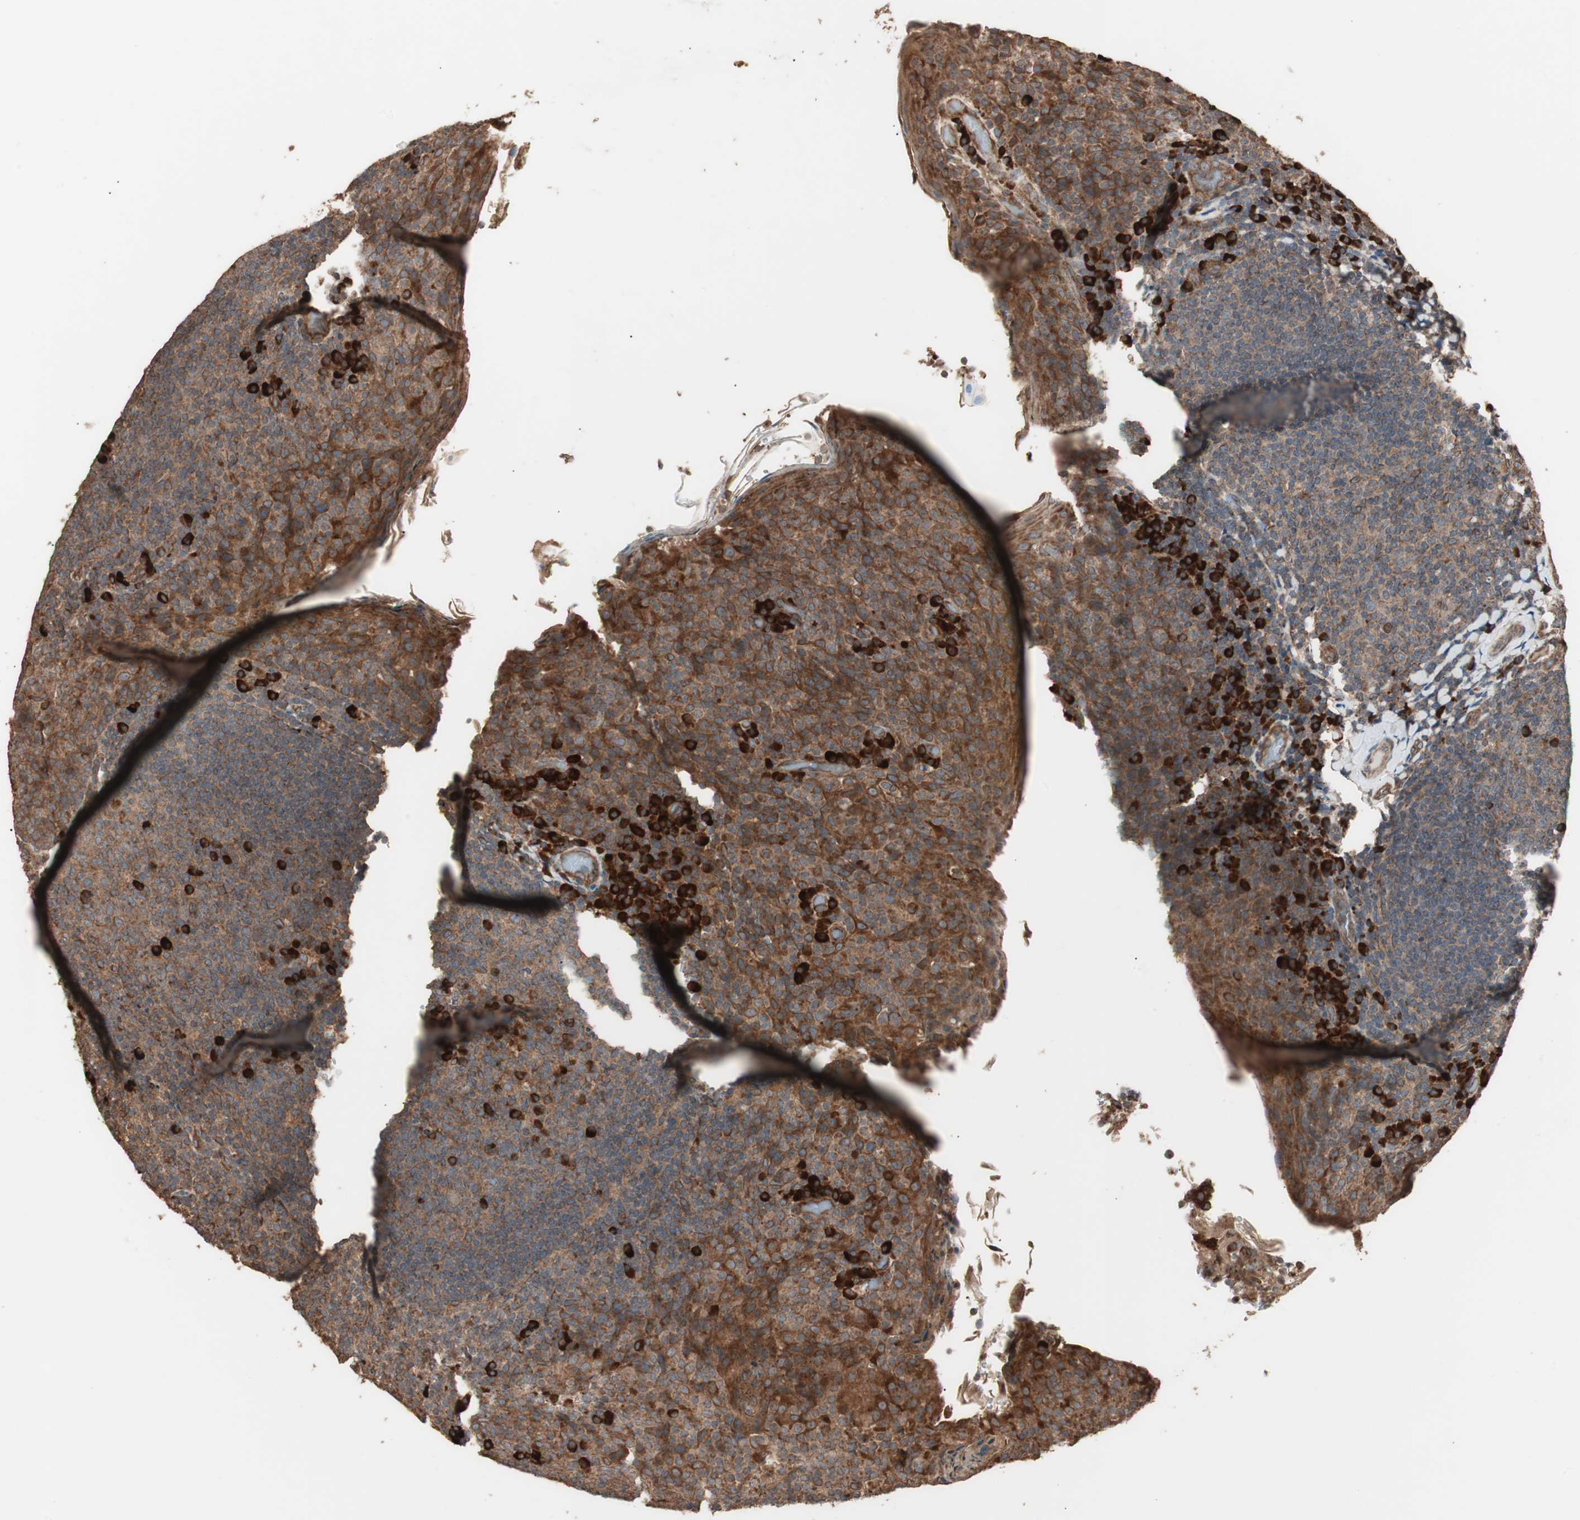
{"staining": {"intensity": "moderate", "quantity": "25%-75%", "location": "cytoplasmic/membranous"}, "tissue": "tonsil", "cell_type": "Germinal center cells", "image_type": "normal", "snomed": [{"axis": "morphology", "description": "Normal tissue, NOS"}, {"axis": "topography", "description": "Tonsil"}], "caption": "The image demonstrates a brown stain indicating the presence of a protein in the cytoplasmic/membranous of germinal center cells in tonsil.", "gene": "LZTS1", "patient": {"sex": "male", "age": 17}}